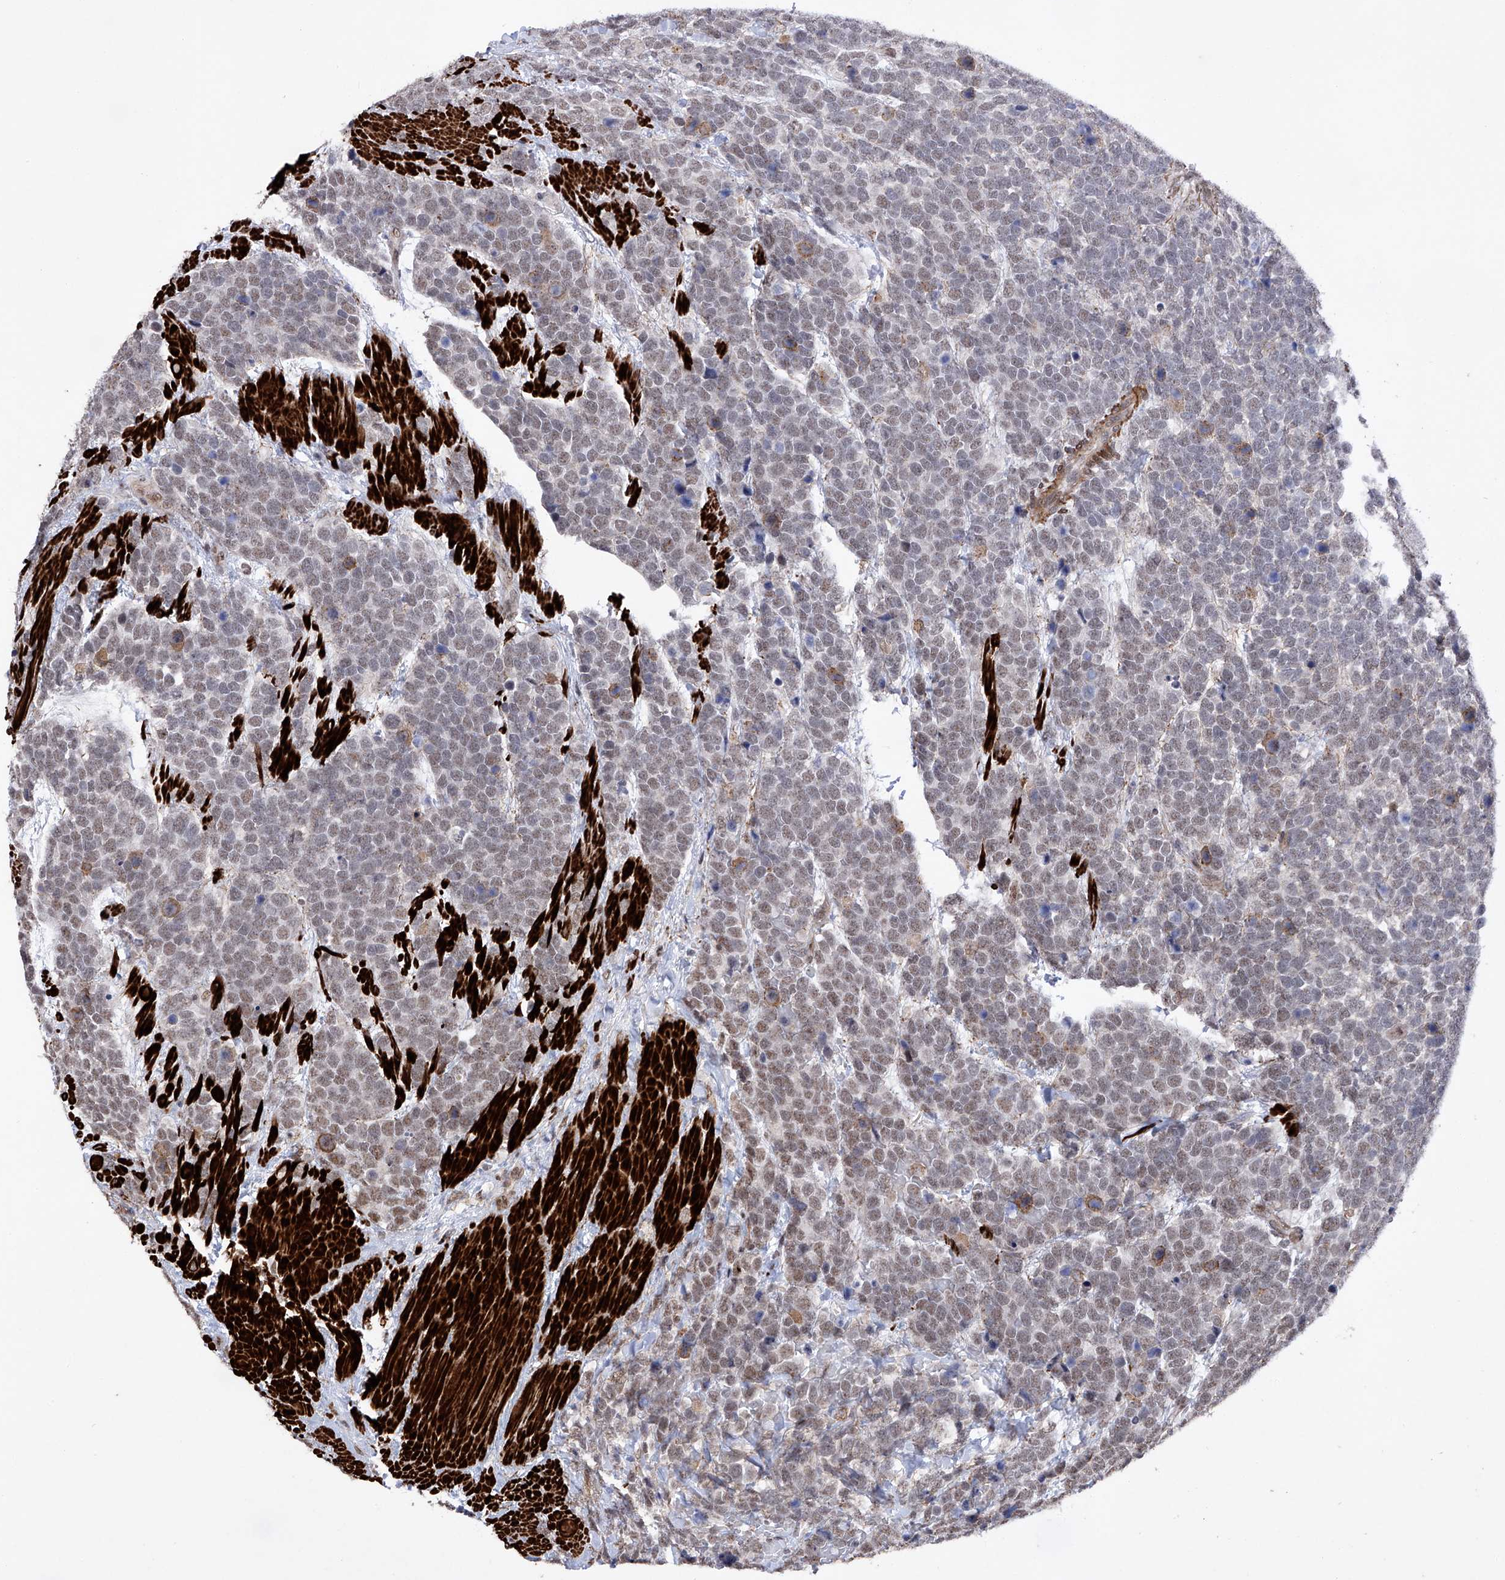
{"staining": {"intensity": "weak", "quantity": "25%-75%", "location": "nuclear"}, "tissue": "urothelial cancer", "cell_type": "Tumor cells", "image_type": "cancer", "snomed": [{"axis": "morphology", "description": "Urothelial carcinoma, High grade"}, {"axis": "topography", "description": "Urinary bladder"}], "caption": "The immunohistochemical stain highlights weak nuclear positivity in tumor cells of urothelial cancer tissue.", "gene": "NFATC4", "patient": {"sex": "female", "age": 82}}